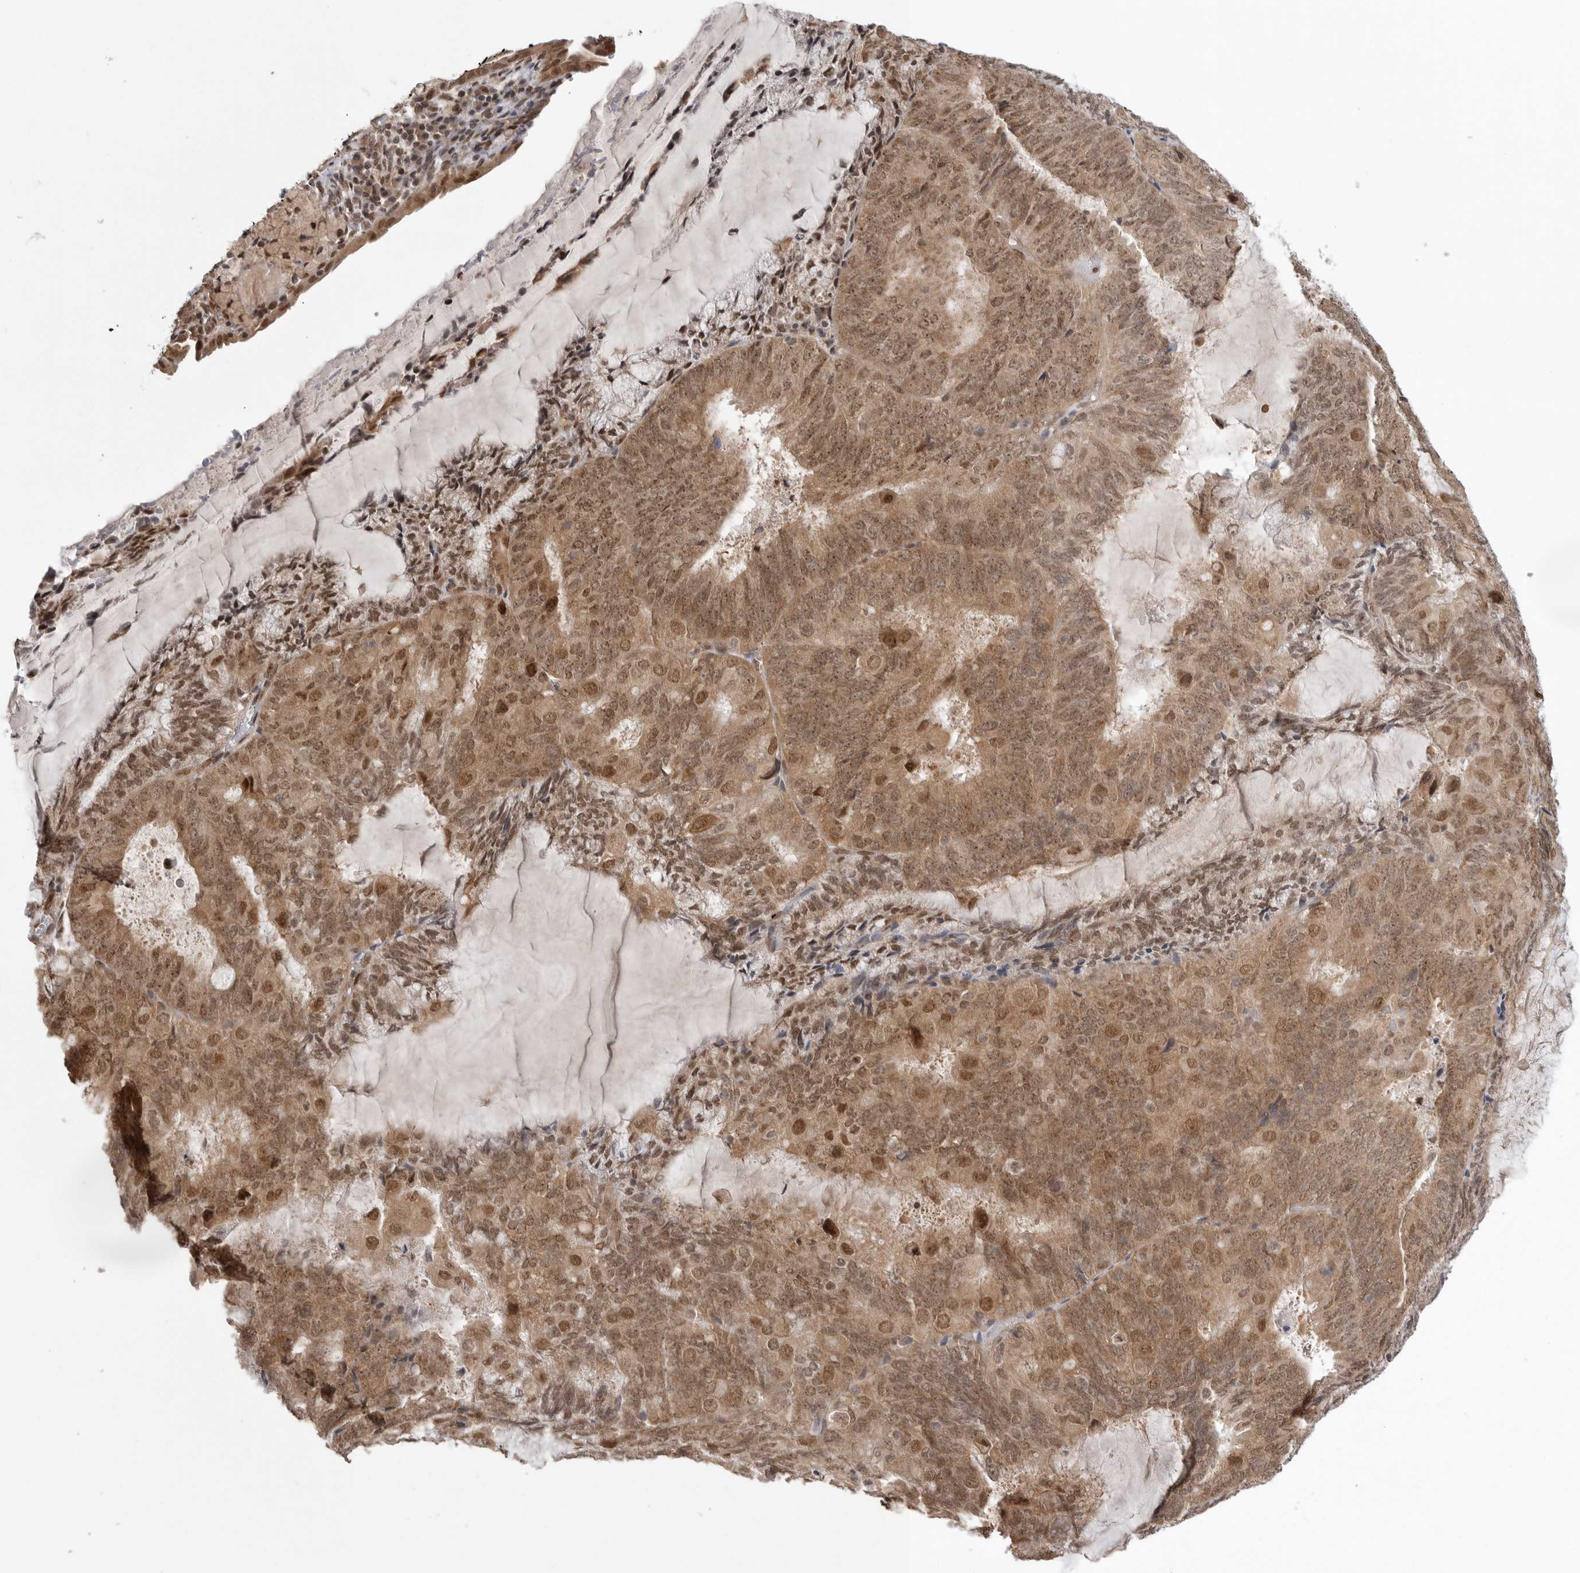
{"staining": {"intensity": "moderate", "quantity": ">75%", "location": "cytoplasmic/membranous,nuclear"}, "tissue": "endometrial cancer", "cell_type": "Tumor cells", "image_type": "cancer", "snomed": [{"axis": "morphology", "description": "Adenocarcinoma, NOS"}, {"axis": "topography", "description": "Endometrium"}], "caption": "DAB (3,3'-diaminobenzidine) immunohistochemical staining of endometrial adenocarcinoma reveals moderate cytoplasmic/membranous and nuclear protein expression in approximately >75% of tumor cells. The protein is stained brown, and the nuclei are stained in blue (DAB (3,3'-diaminobenzidine) IHC with brightfield microscopy, high magnification).", "gene": "VPS50", "patient": {"sex": "female", "age": 81}}